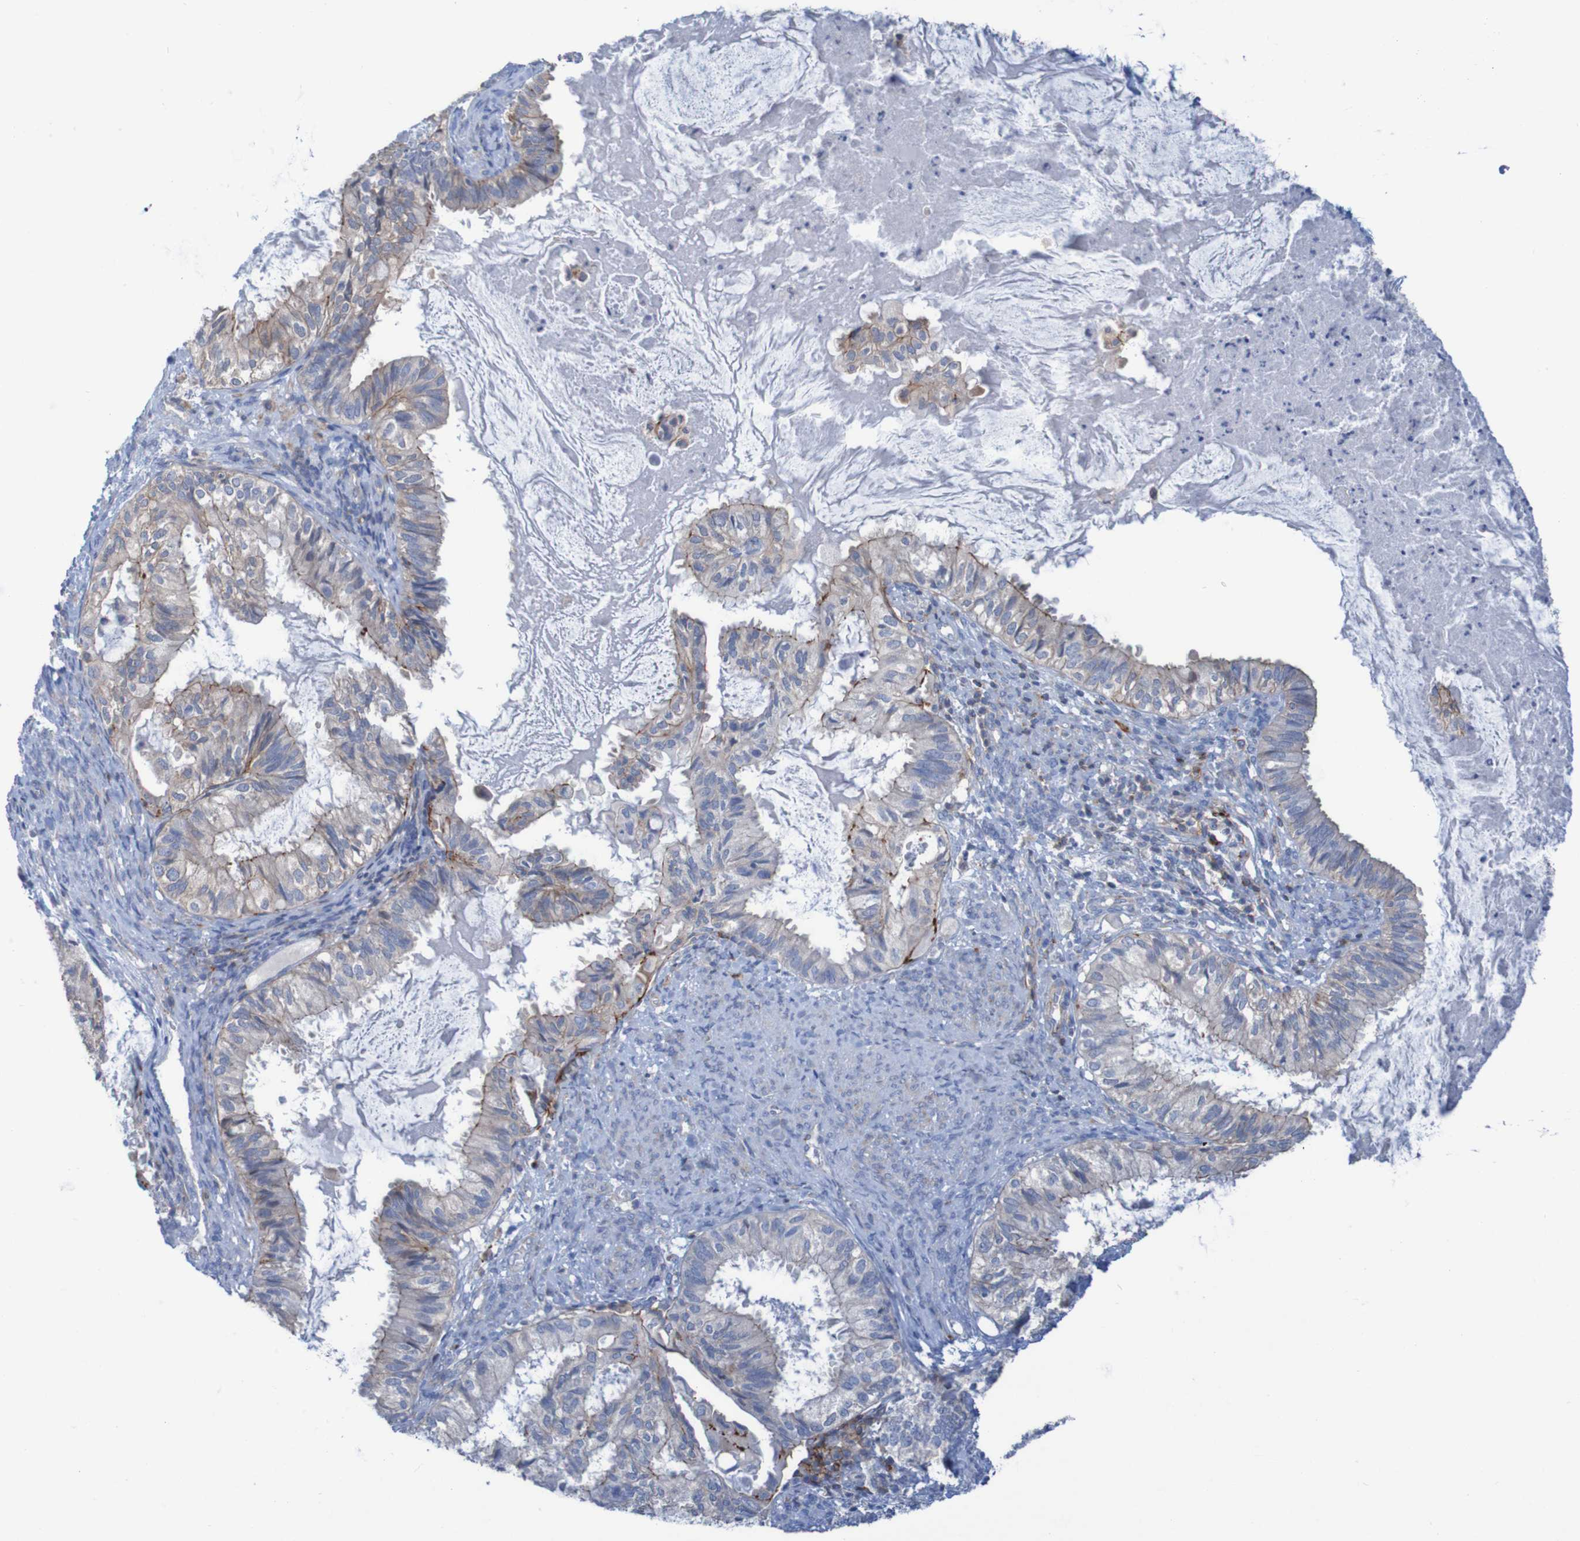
{"staining": {"intensity": "moderate", "quantity": "<25%", "location": "cytoplasmic/membranous"}, "tissue": "cervical cancer", "cell_type": "Tumor cells", "image_type": "cancer", "snomed": [{"axis": "morphology", "description": "Normal tissue, NOS"}, {"axis": "morphology", "description": "Adenocarcinoma, NOS"}, {"axis": "topography", "description": "Cervix"}, {"axis": "topography", "description": "Endometrium"}], "caption": "Brown immunohistochemical staining in cervical cancer shows moderate cytoplasmic/membranous positivity in about <25% of tumor cells.", "gene": "RNF182", "patient": {"sex": "female", "age": 86}}